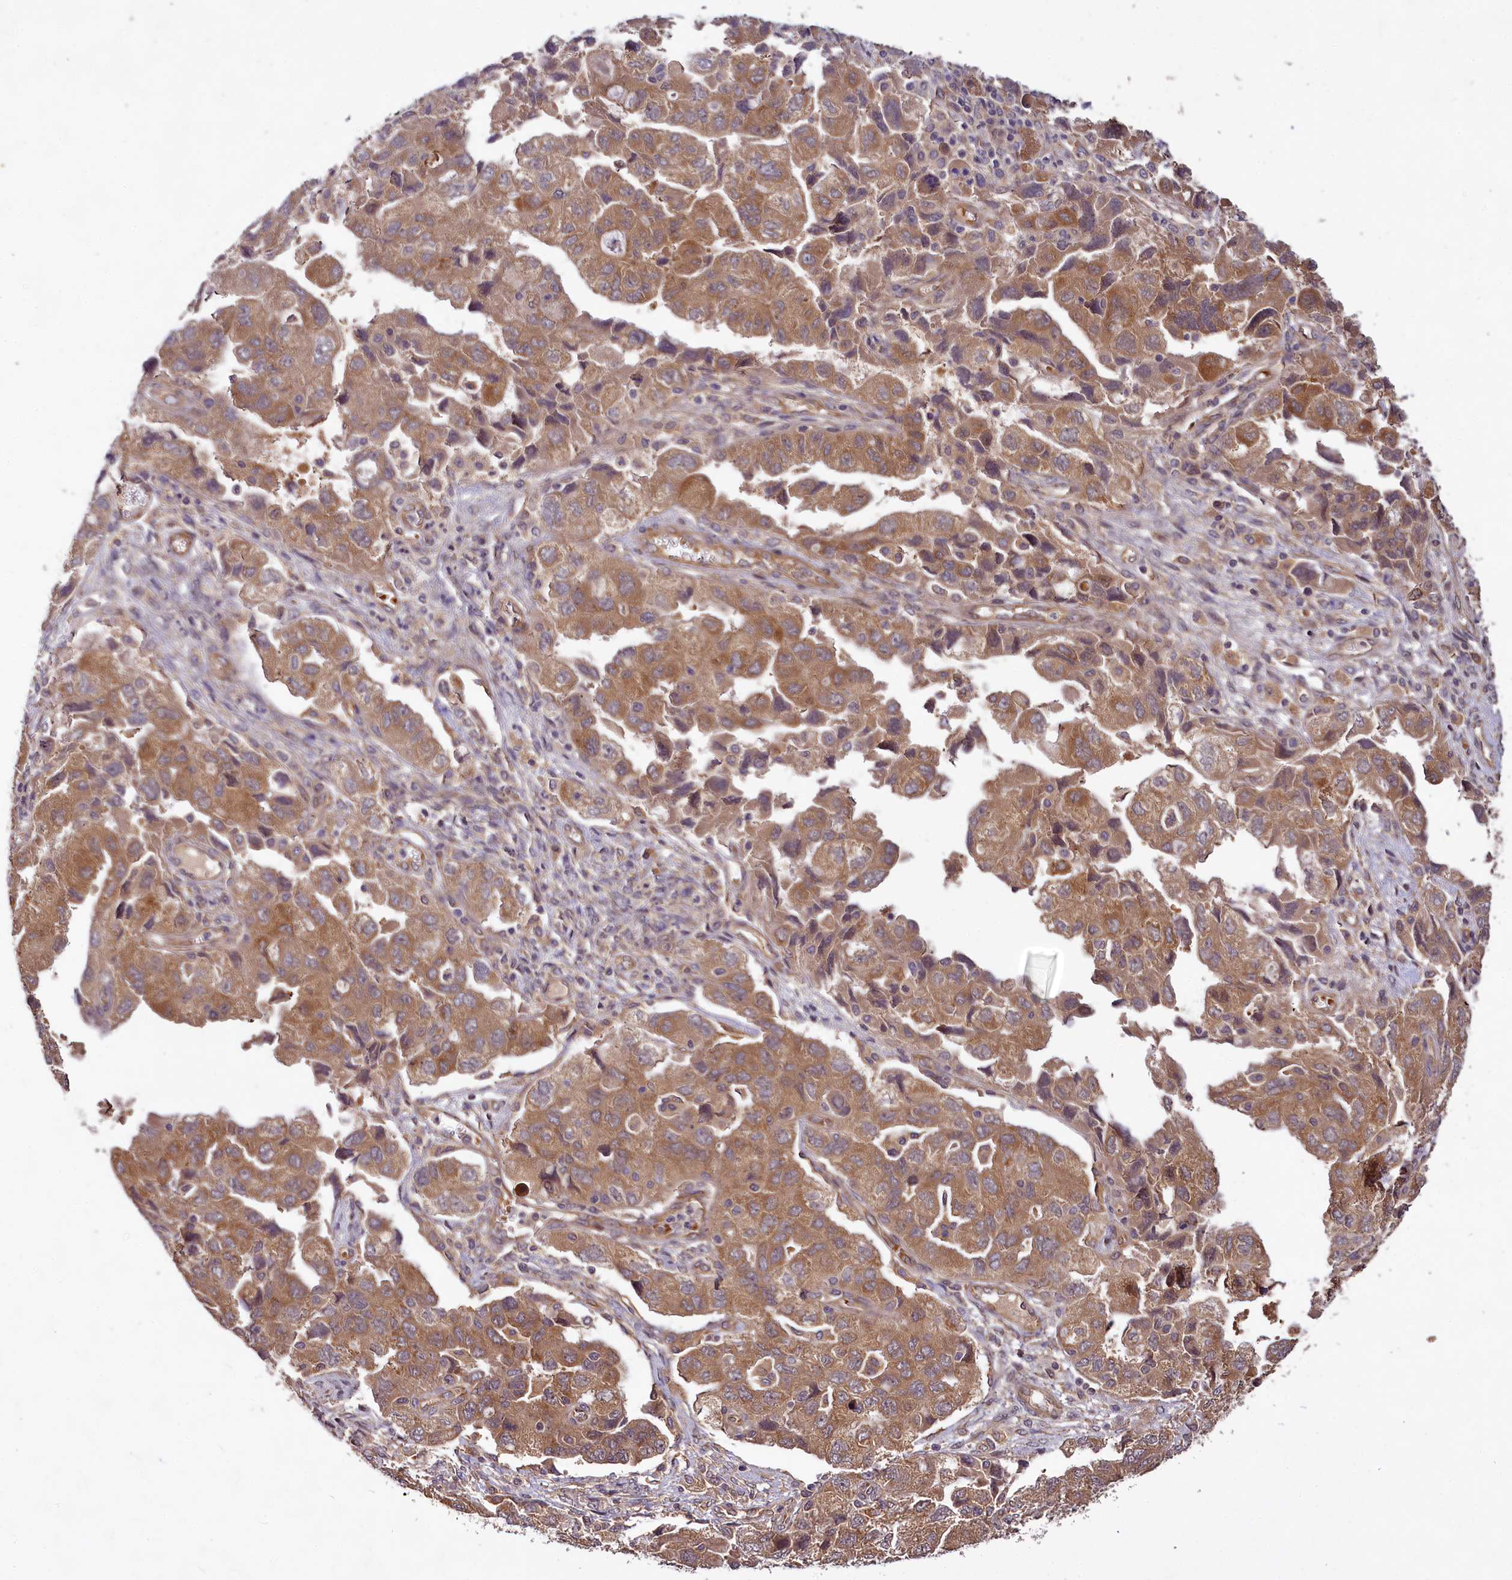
{"staining": {"intensity": "moderate", "quantity": ">75%", "location": "cytoplasmic/membranous"}, "tissue": "ovarian cancer", "cell_type": "Tumor cells", "image_type": "cancer", "snomed": [{"axis": "morphology", "description": "Carcinoma, NOS"}, {"axis": "morphology", "description": "Cystadenocarcinoma, serous, NOS"}, {"axis": "topography", "description": "Ovary"}], "caption": "Moderate cytoplasmic/membranous expression for a protein is present in approximately >75% of tumor cells of ovarian cancer using immunohistochemistry (IHC).", "gene": "PKN2", "patient": {"sex": "female", "age": 69}}